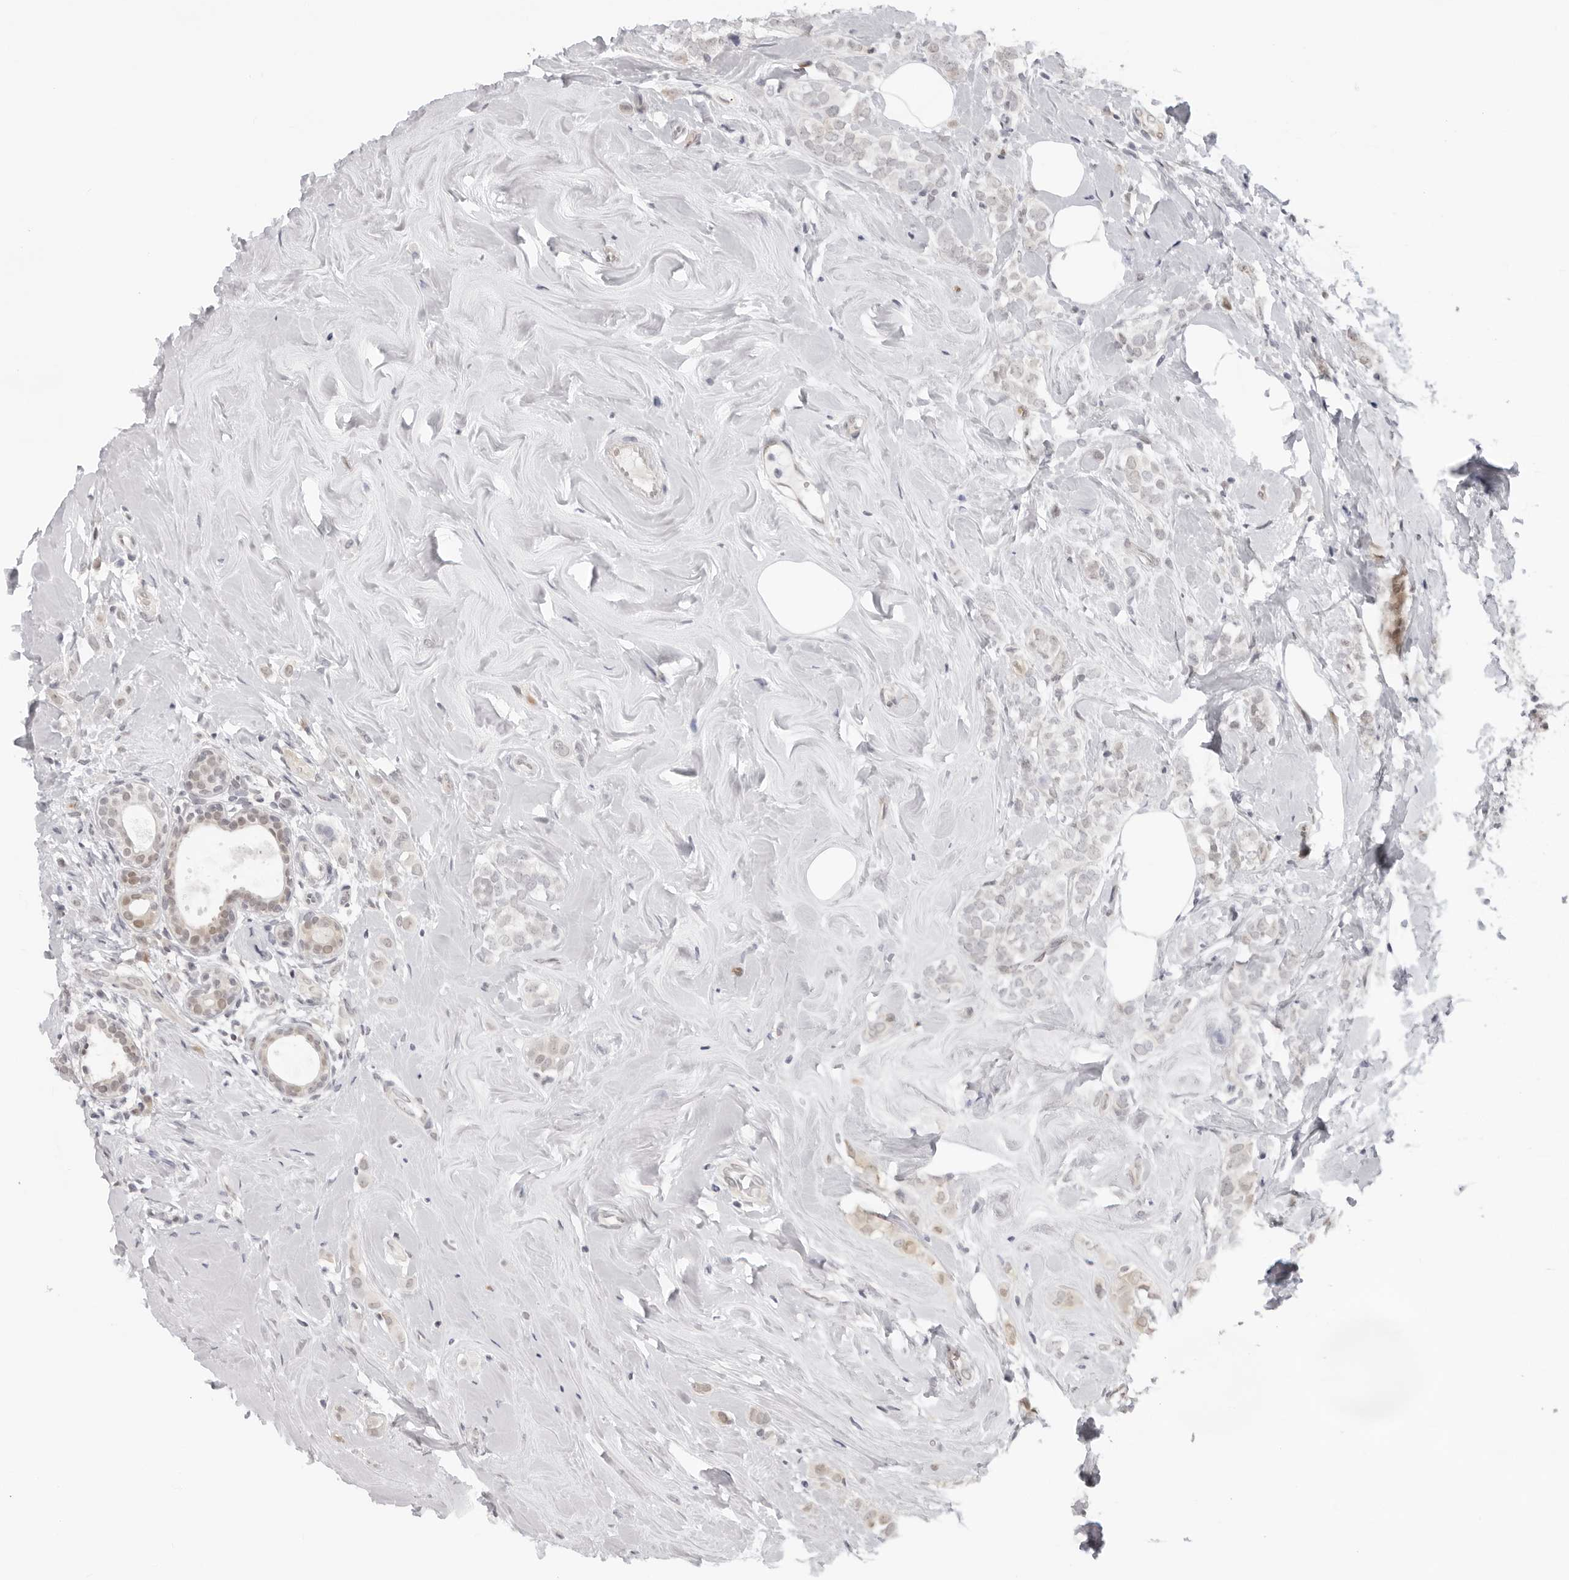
{"staining": {"intensity": "negative", "quantity": "none", "location": "none"}, "tissue": "breast cancer", "cell_type": "Tumor cells", "image_type": "cancer", "snomed": [{"axis": "morphology", "description": "Lobular carcinoma"}, {"axis": "topography", "description": "Breast"}], "caption": "Immunohistochemistry (IHC) micrograph of human lobular carcinoma (breast) stained for a protein (brown), which demonstrates no expression in tumor cells.", "gene": "CASP7", "patient": {"sex": "female", "age": 47}}